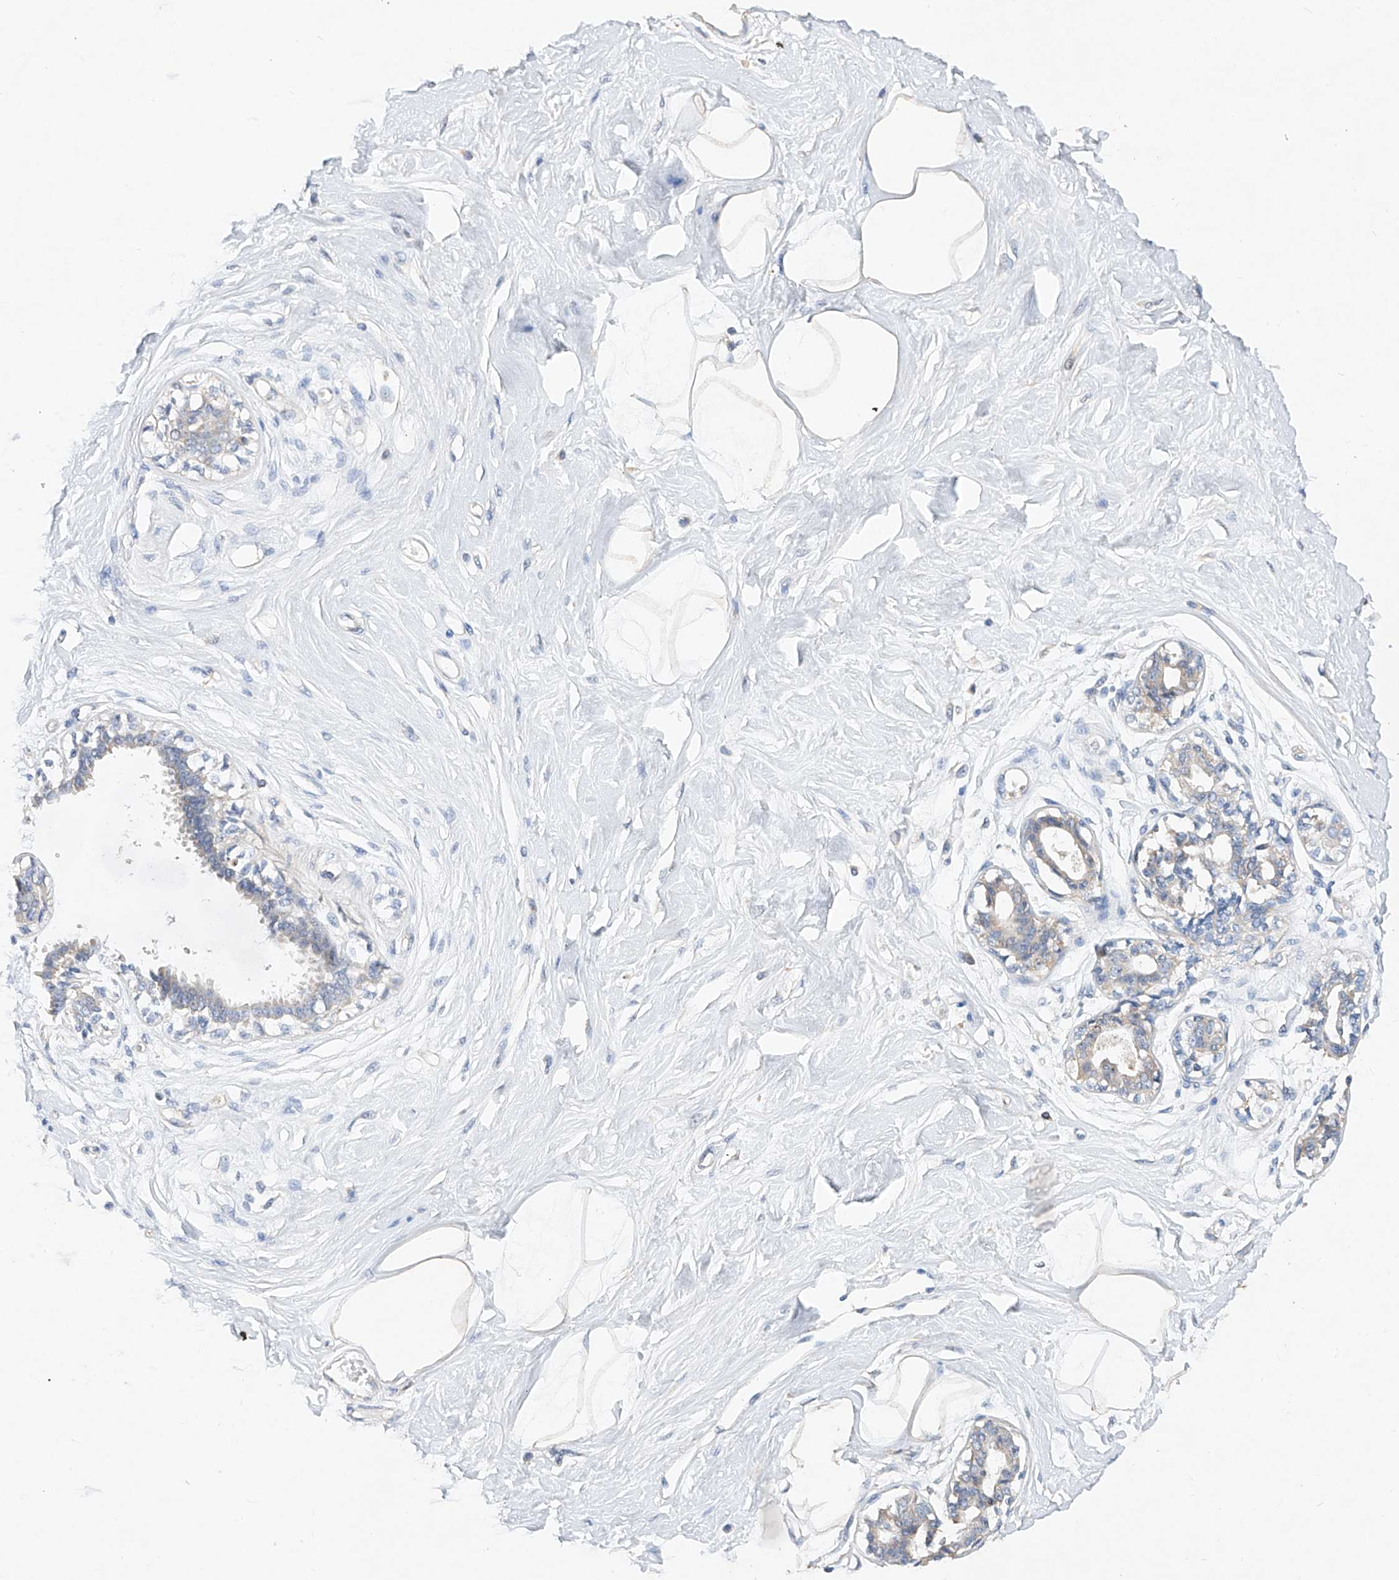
{"staining": {"intensity": "weak", "quantity": "25%-75%", "location": "cytoplasmic/membranous"}, "tissue": "breast", "cell_type": "Adipocytes", "image_type": "normal", "snomed": [{"axis": "morphology", "description": "Normal tissue, NOS"}, {"axis": "topography", "description": "Breast"}], "caption": "Immunohistochemistry (IHC) photomicrograph of unremarkable human breast stained for a protein (brown), which reveals low levels of weak cytoplasmic/membranous positivity in approximately 25%-75% of adipocytes.", "gene": "AMD1", "patient": {"sex": "female", "age": 45}}